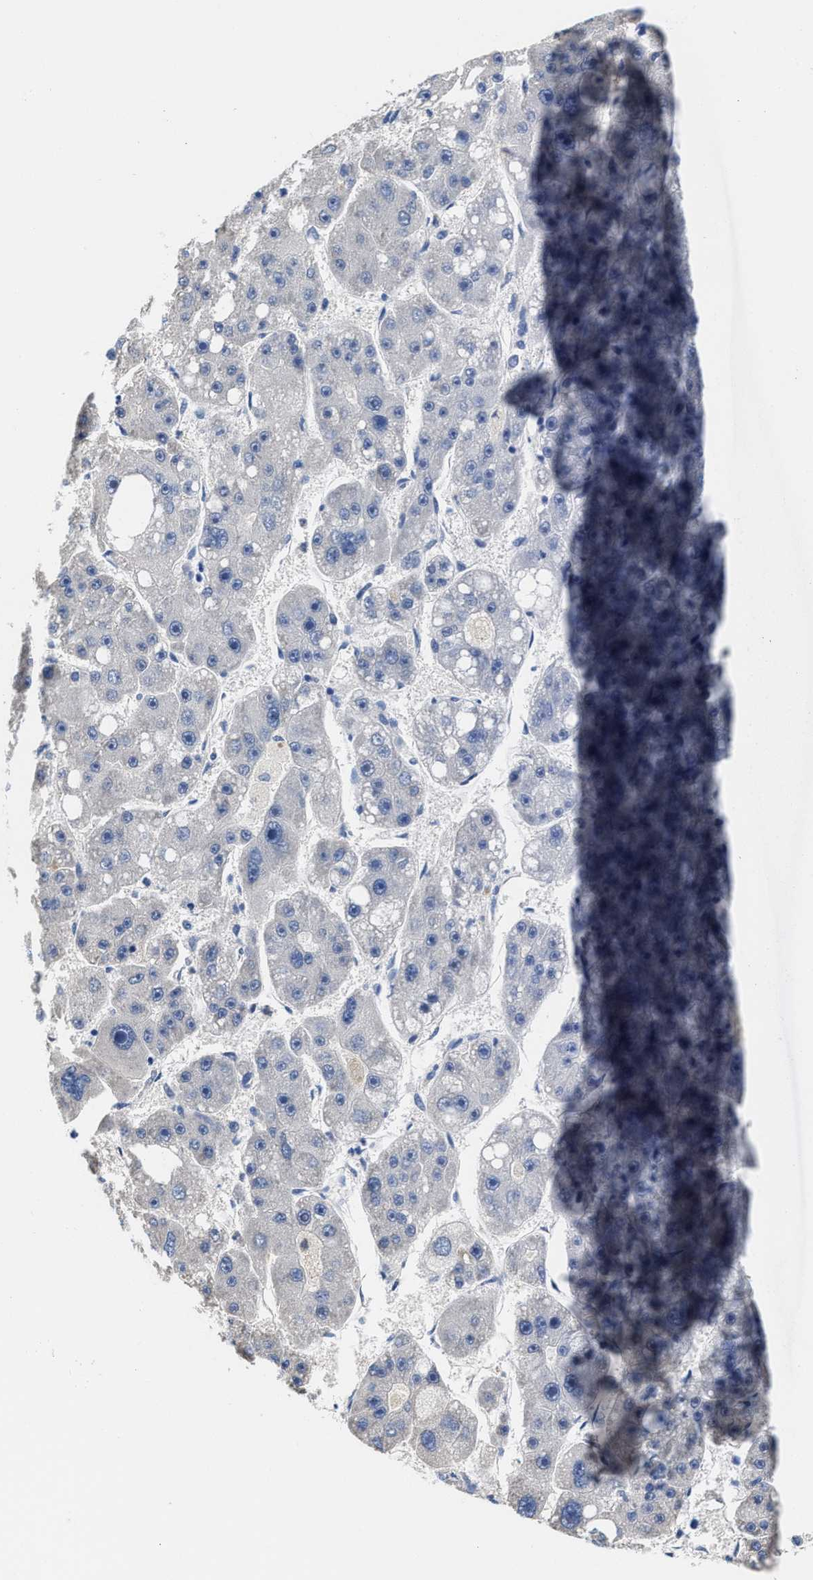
{"staining": {"intensity": "negative", "quantity": "none", "location": "none"}, "tissue": "liver cancer", "cell_type": "Tumor cells", "image_type": "cancer", "snomed": [{"axis": "morphology", "description": "Carcinoma, Hepatocellular, NOS"}, {"axis": "topography", "description": "Liver"}], "caption": "Protein analysis of hepatocellular carcinoma (liver) shows no significant expression in tumor cells.", "gene": "HOOK1", "patient": {"sex": "female", "age": 61}}